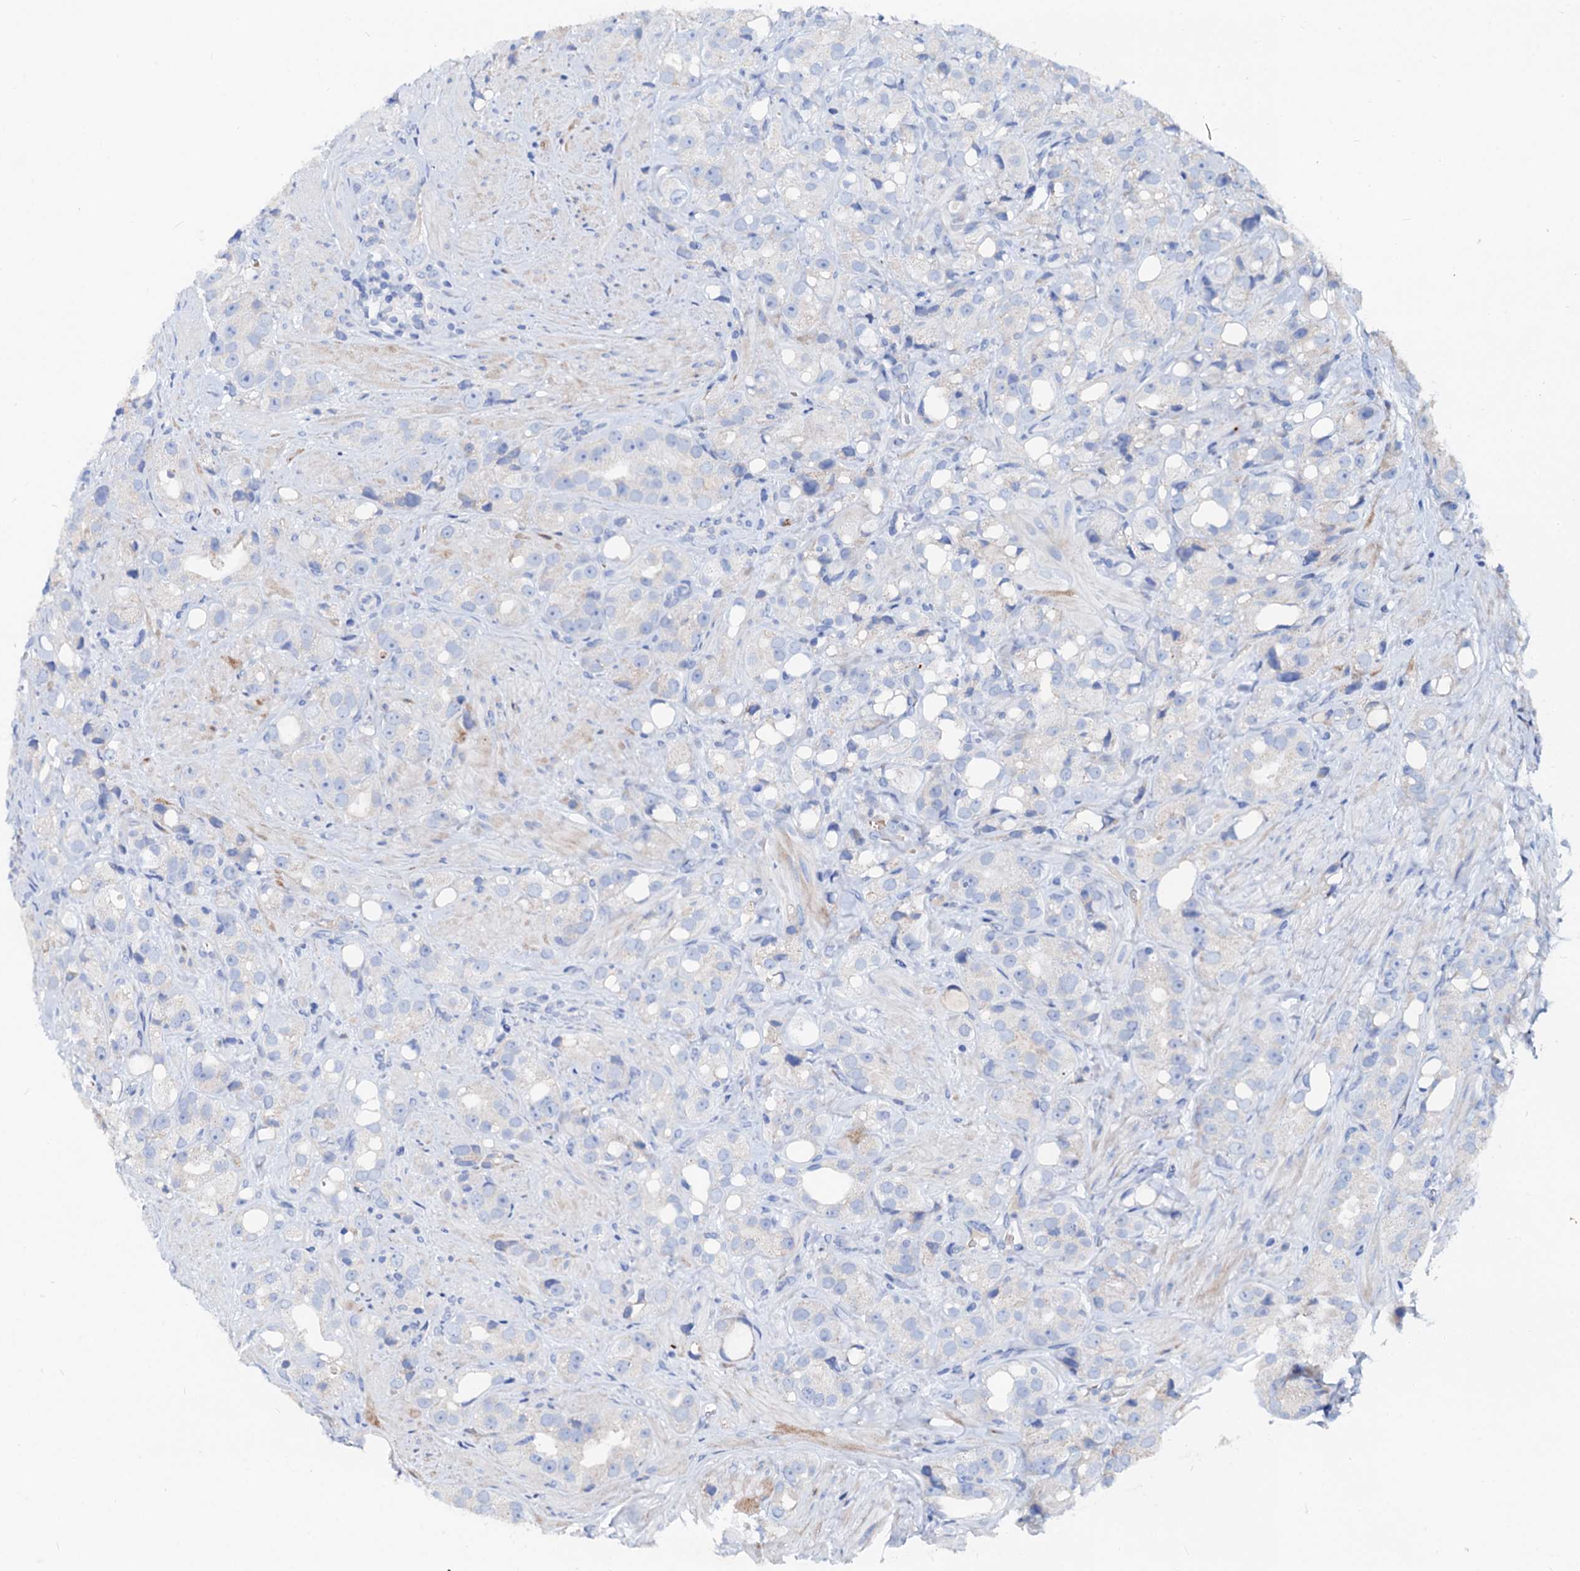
{"staining": {"intensity": "negative", "quantity": "none", "location": "none"}, "tissue": "prostate cancer", "cell_type": "Tumor cells", "image_type": "cancer", "snomed": [{"axis": "morphology", "description": "Adenocarcinoma, NOS"}, {"axis": "topography", "description": "Prostate"}], "caption": "Protein analysis of adenocarcinoma (prostate) demonstrates no significant expression in tumor cells. Nuclei are stained in blue.", "gene": "SLC10A7", "patient": {"sex": "male", "age": 79}}